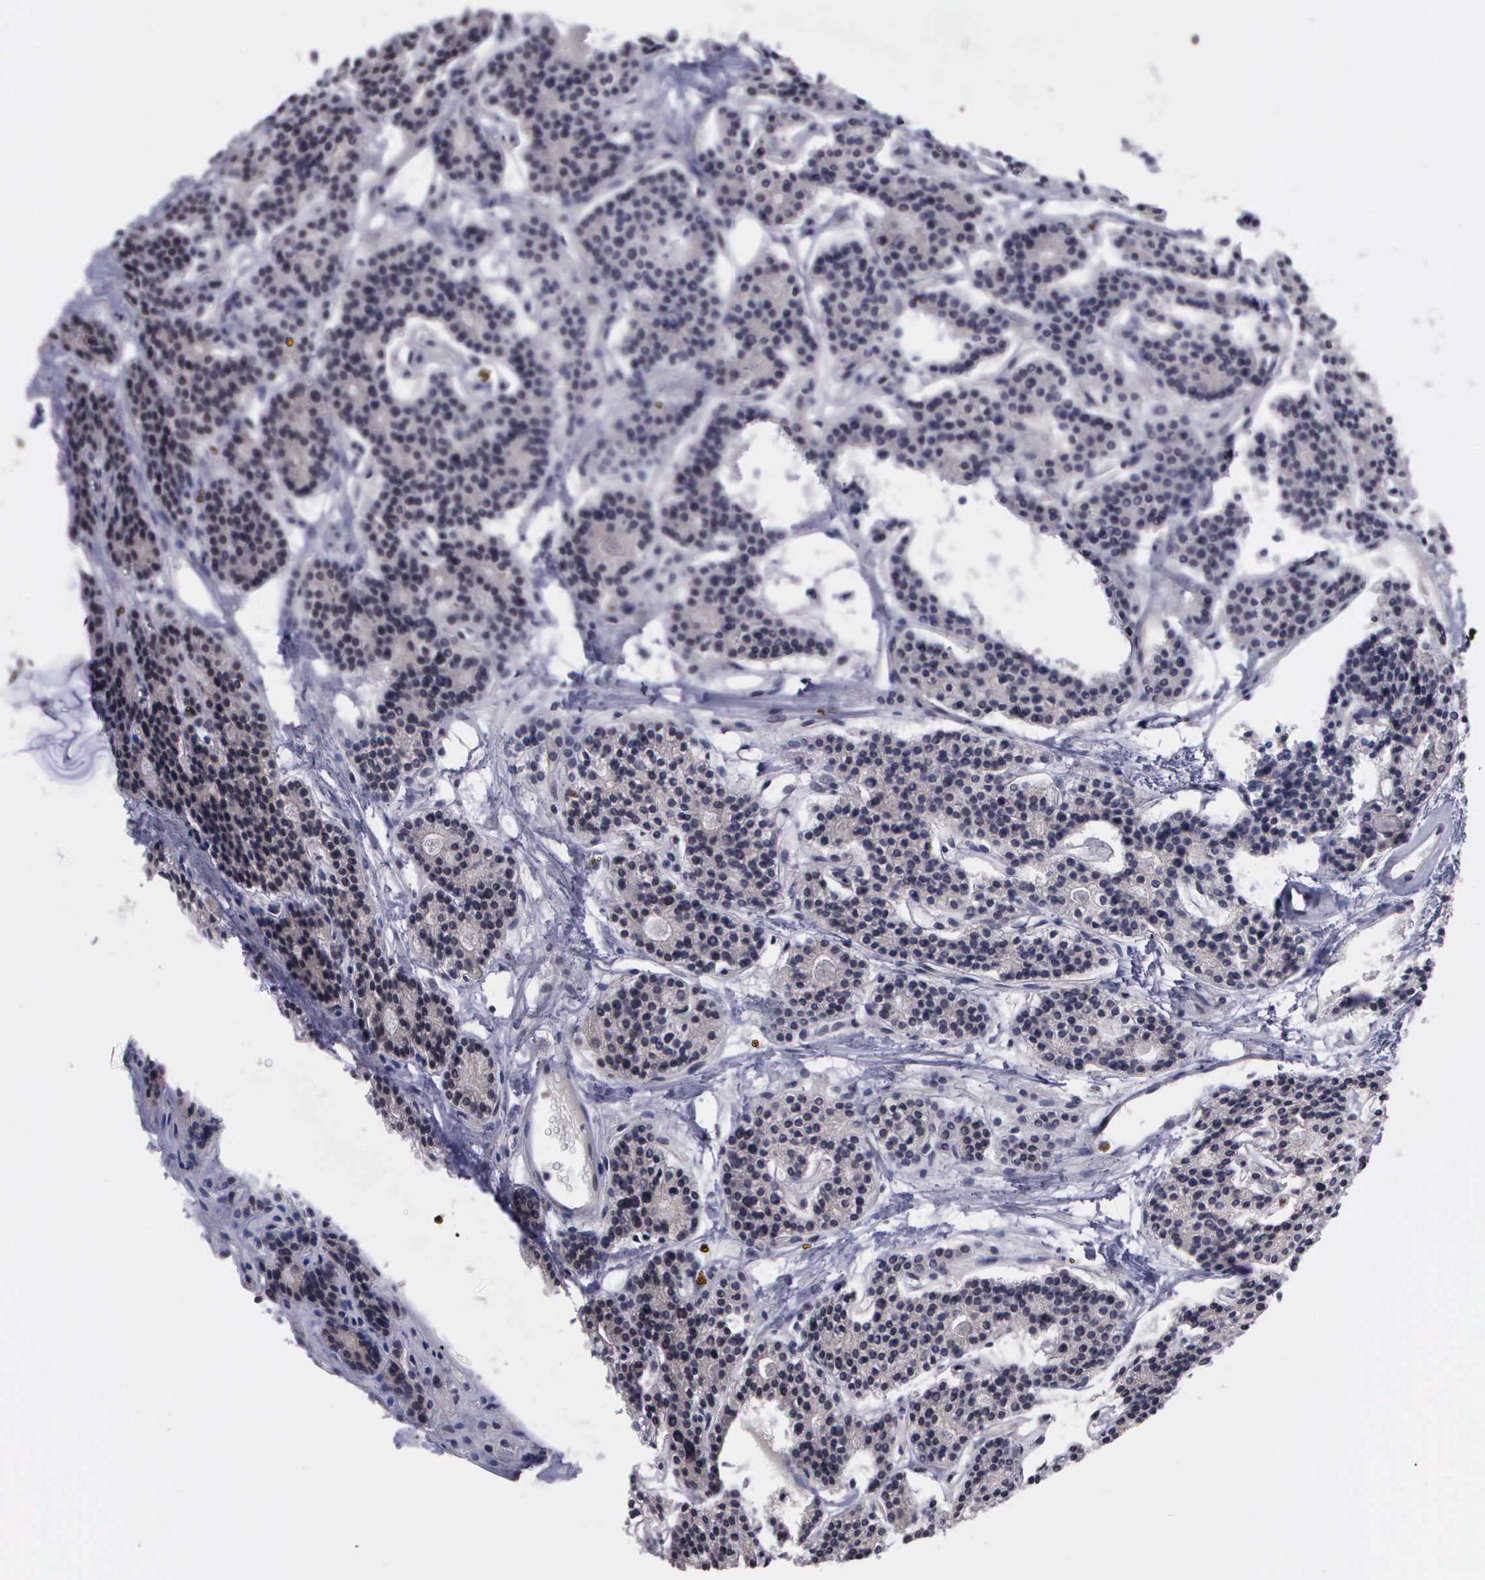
{"staining": {"intensity": "weak", "quantity": "<25%", "location": "nuclear"}, "tissue": "parathyroid gland", "cell_type": "Glandular cells", "image_type": "normal", "snomed": [{"axis": "morphology", "description": "Normal tissue, NOS"}, {"axis": "topography", "description": "Parathyroid gland"}], "caption": "The histopathology image reveals no significant positivity in glandular cells of parathyroid gland. (Brightfield microscopy of DAB immunohistochemistry (IHC) at high magnification).", "gene": "MAP3K9", "patient": {"sex": "female", "age": 70}}